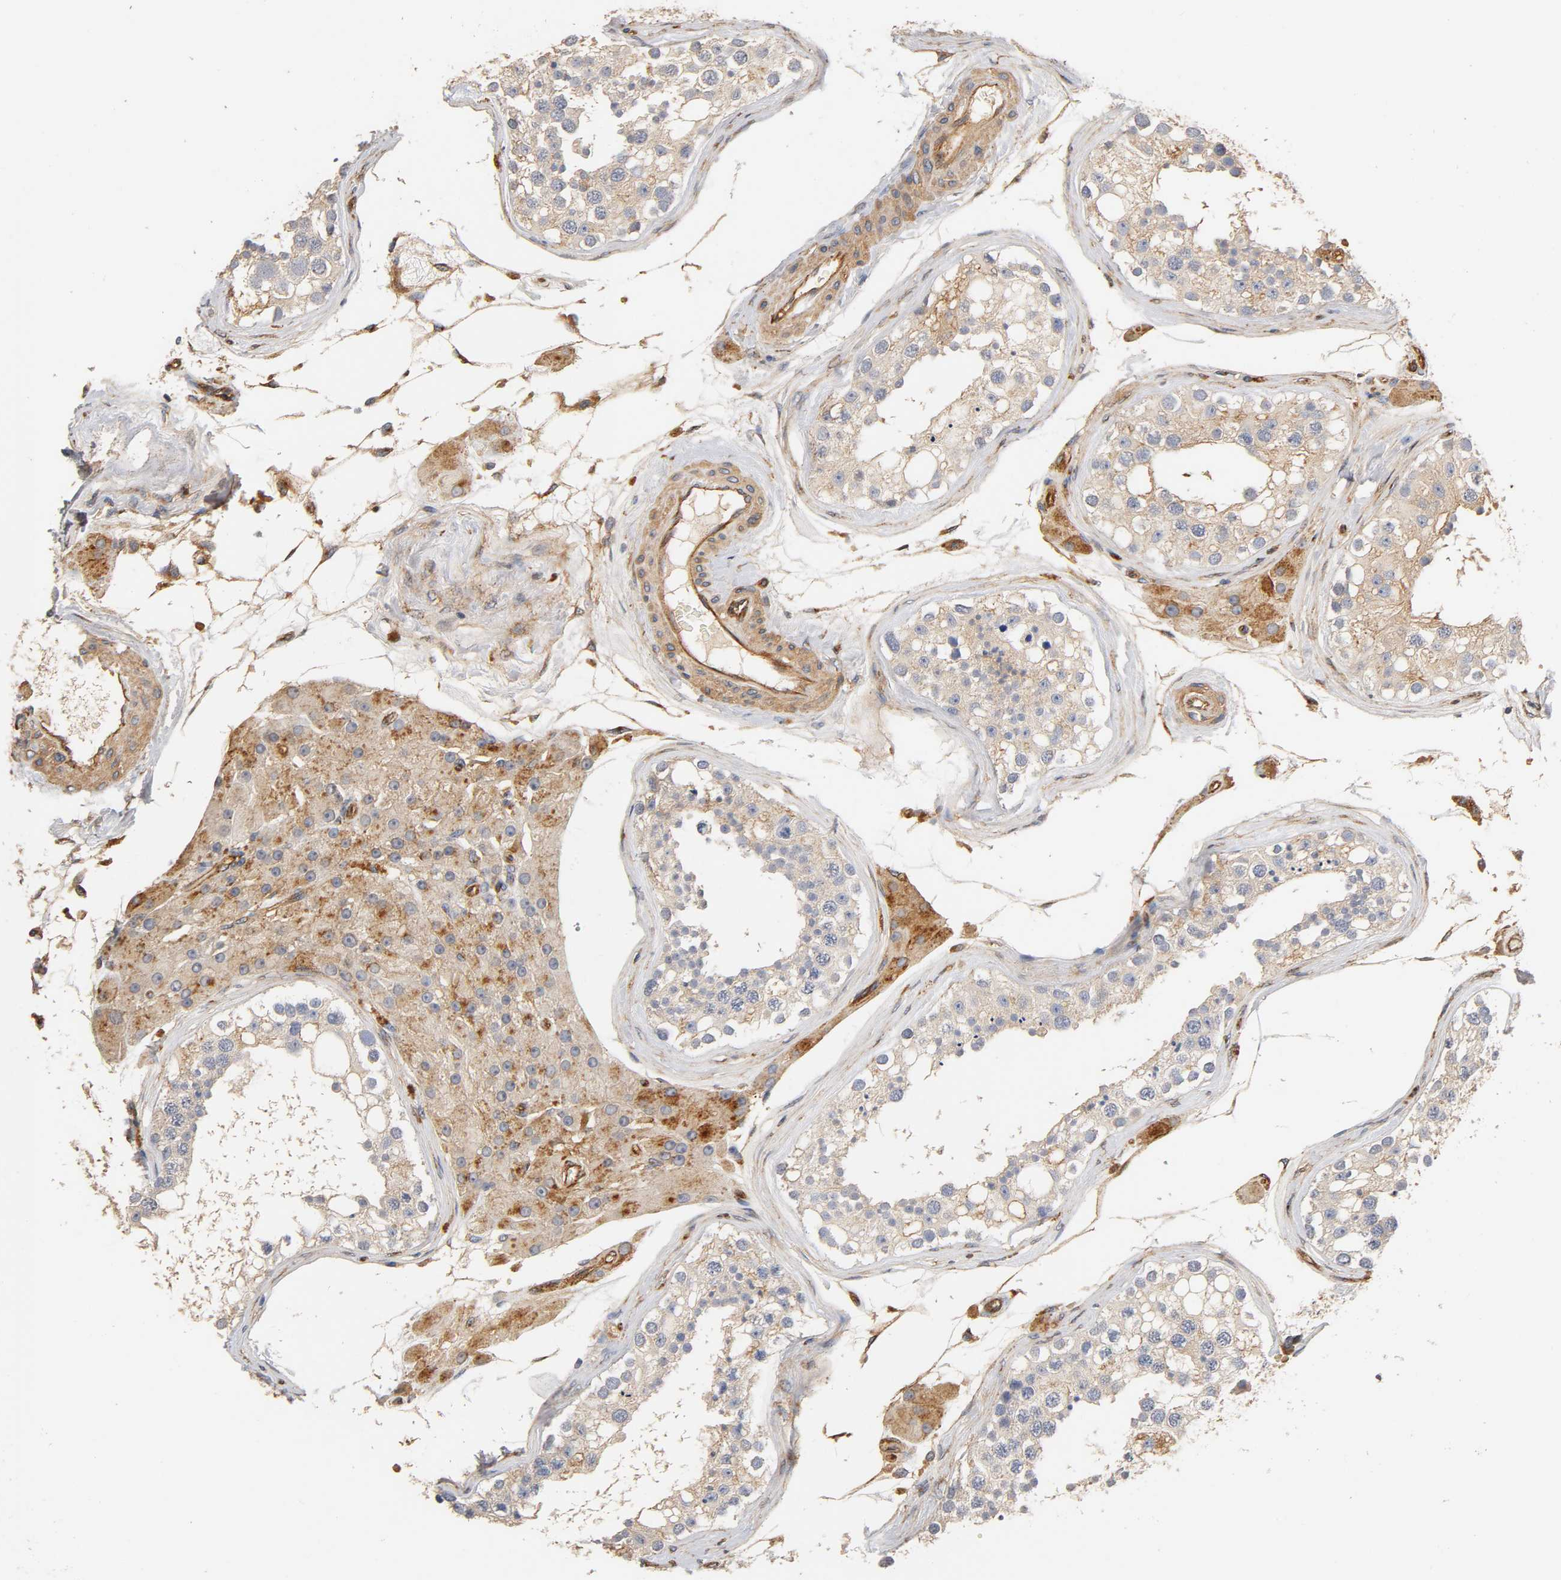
{"staining": {"intensity": "weak", "quantity": "<25%", "location": "cytoplasmic/membranous"}, "tissue": "testis", "cell_type": "Cells in seminiferous ducts", "image_type": "normal", "snomed": [{"axis": "morphology", "description": "Normal tissue, NOS"}, {"axis": "topography", "description": "Testis"}], "caption": "This image is of normal testis stained with immunohistochemistry (IHC) to label a protein in brown with the nuclei are counter-stained blue. There is no positivity in cells in seminiferous ducts.", "gene": "IFITM2", "patient": {"sex": "male", "age": 68}}